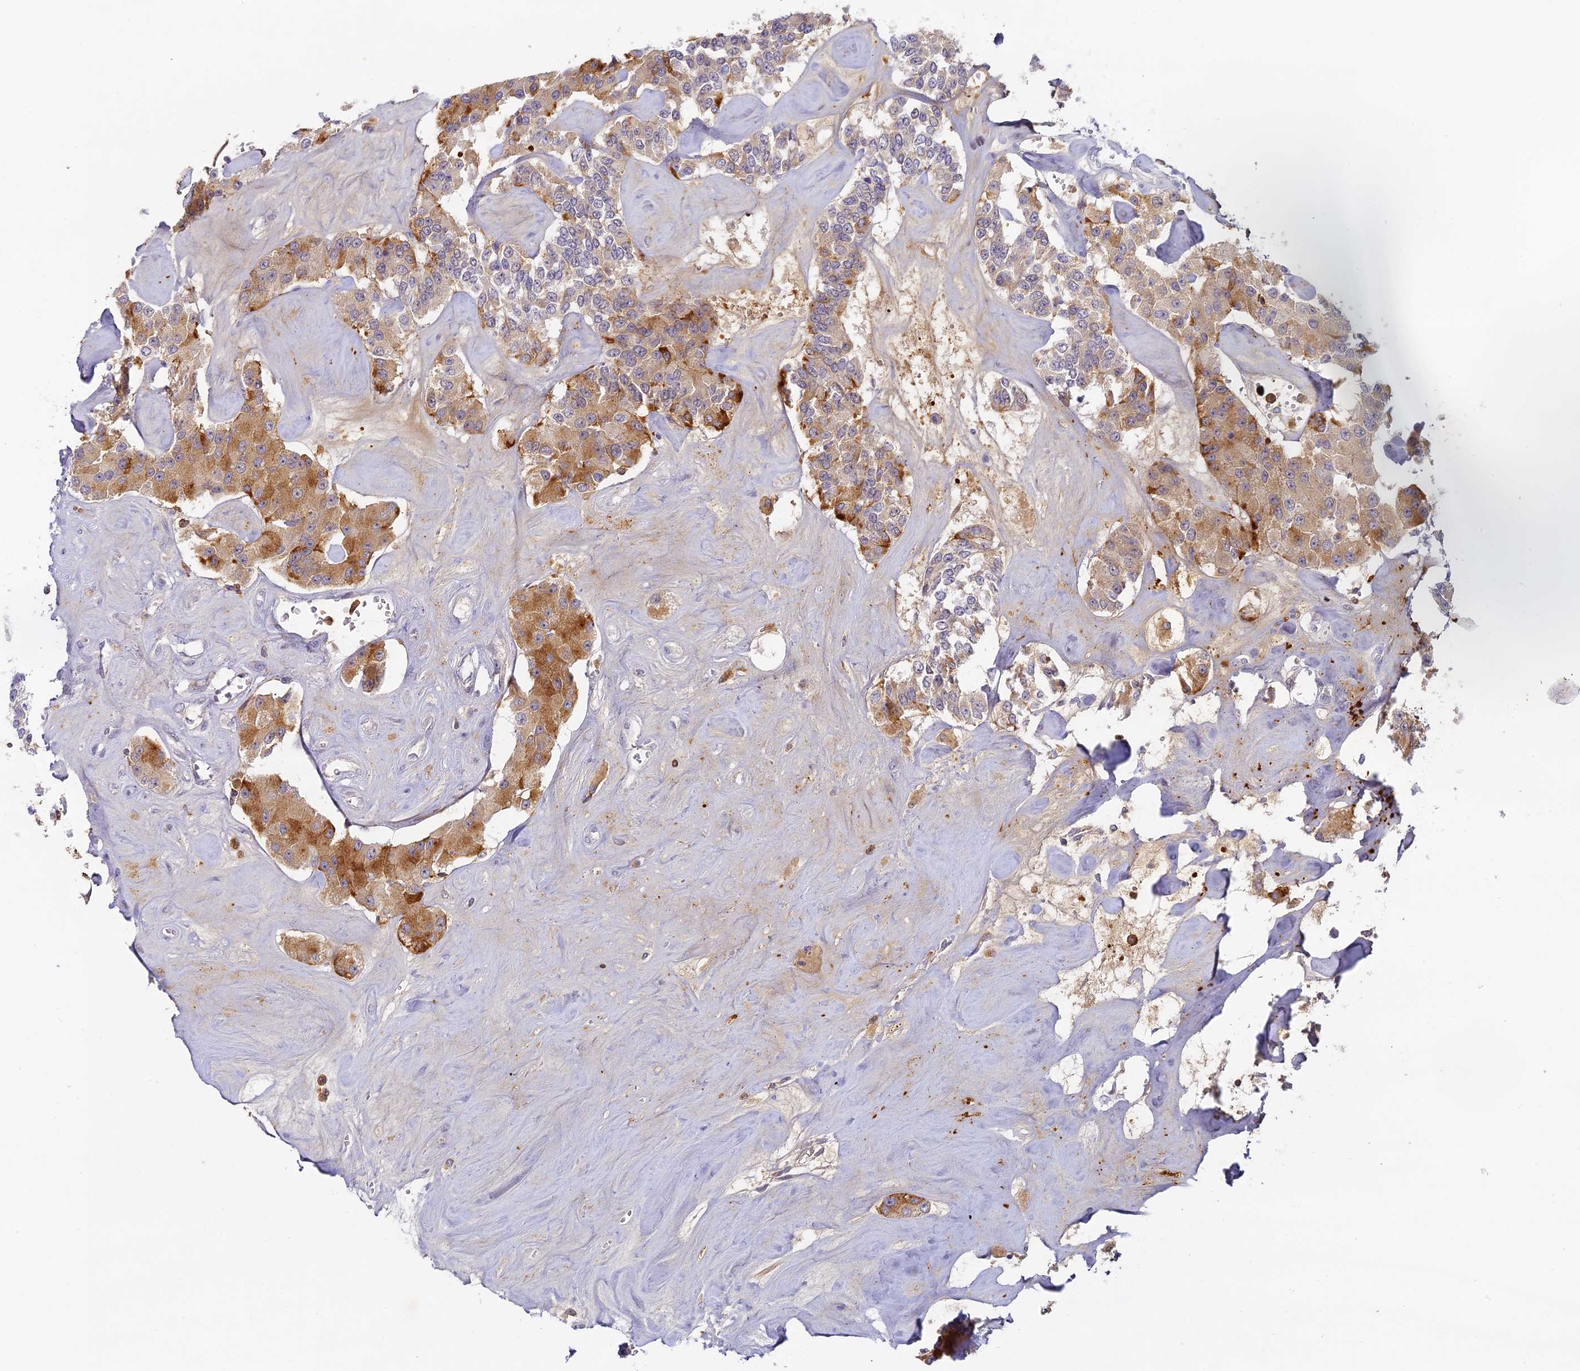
{"staining": {"intensity": "moderate", "quantity": "25%-75%", "location": "cytoplasmic/membranous"}, "tissue": "carcinoid", "cell_type": "Tumor cells", "image_type": "cancer", "snomed": [{"axis": "morphology", "description": "Carcinoid, malignant, NOS"}, {"axis": "topography", "description": "Pancreas"}], "caption": "IHC photomicrograph of carcinoid (malignant) stained for a protein (brown), which reveals medium levels of moderate cytoplasmic/membranous positivity in about 25%-75% of tumor cells.", "gene": "FYB1", "patient": {"sex": "male", "age": 41}}